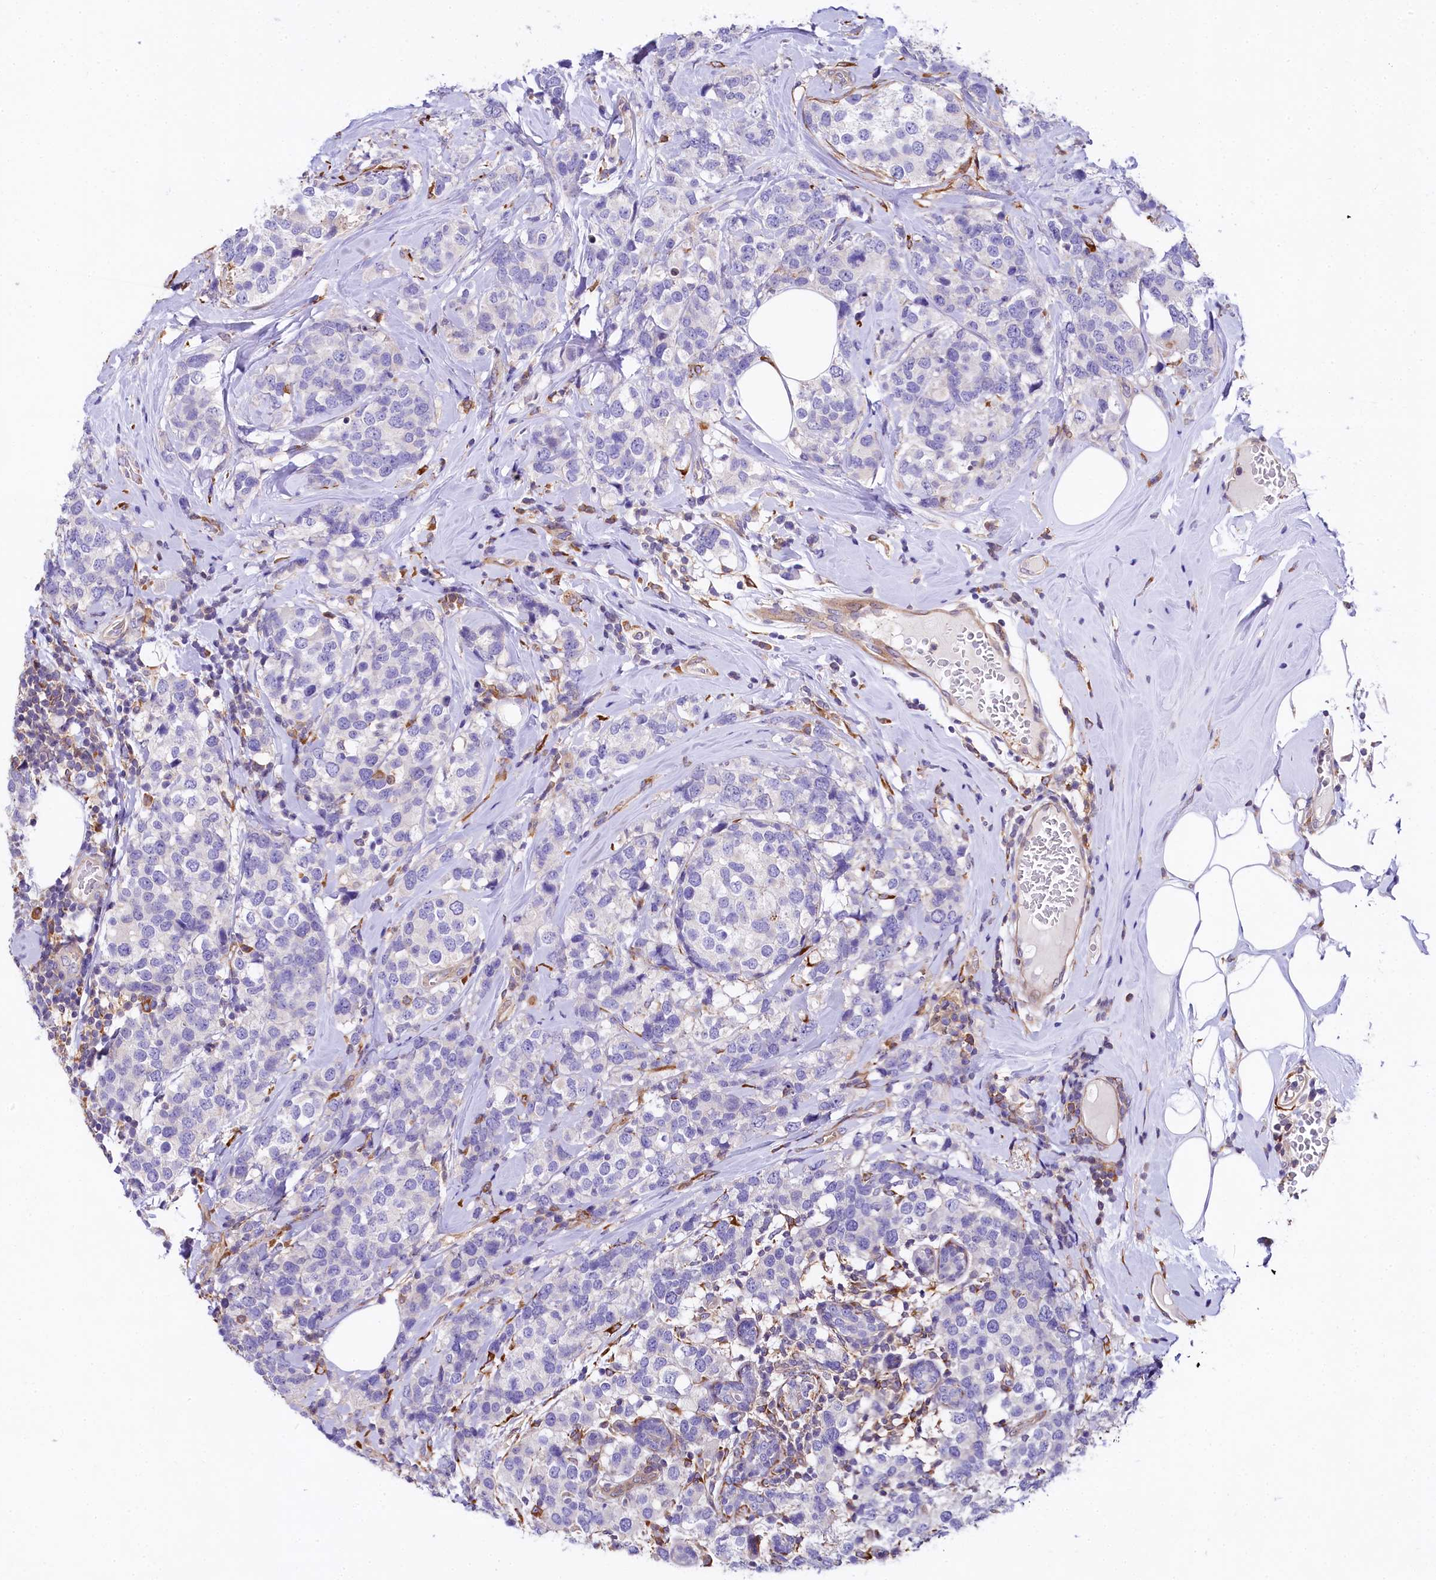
{"staining": {"intensity": "negative", "quantity": "none", "location": "none"}, "tissue": "breast cancer", "cell_type": "Tumor cells", "image_type": "cancer", "snomed": [{"axis": "morphology", "description": "Lobular carcinoma"}, {"axis": "topography", "description": "Breast"}], "caption": "Immunohistochemical staining of breast lobular carcinoma displays no significant positivity in tumor cells.", "gene": "FCHSD2", "patient": {"sex": "female", "age": 59}}